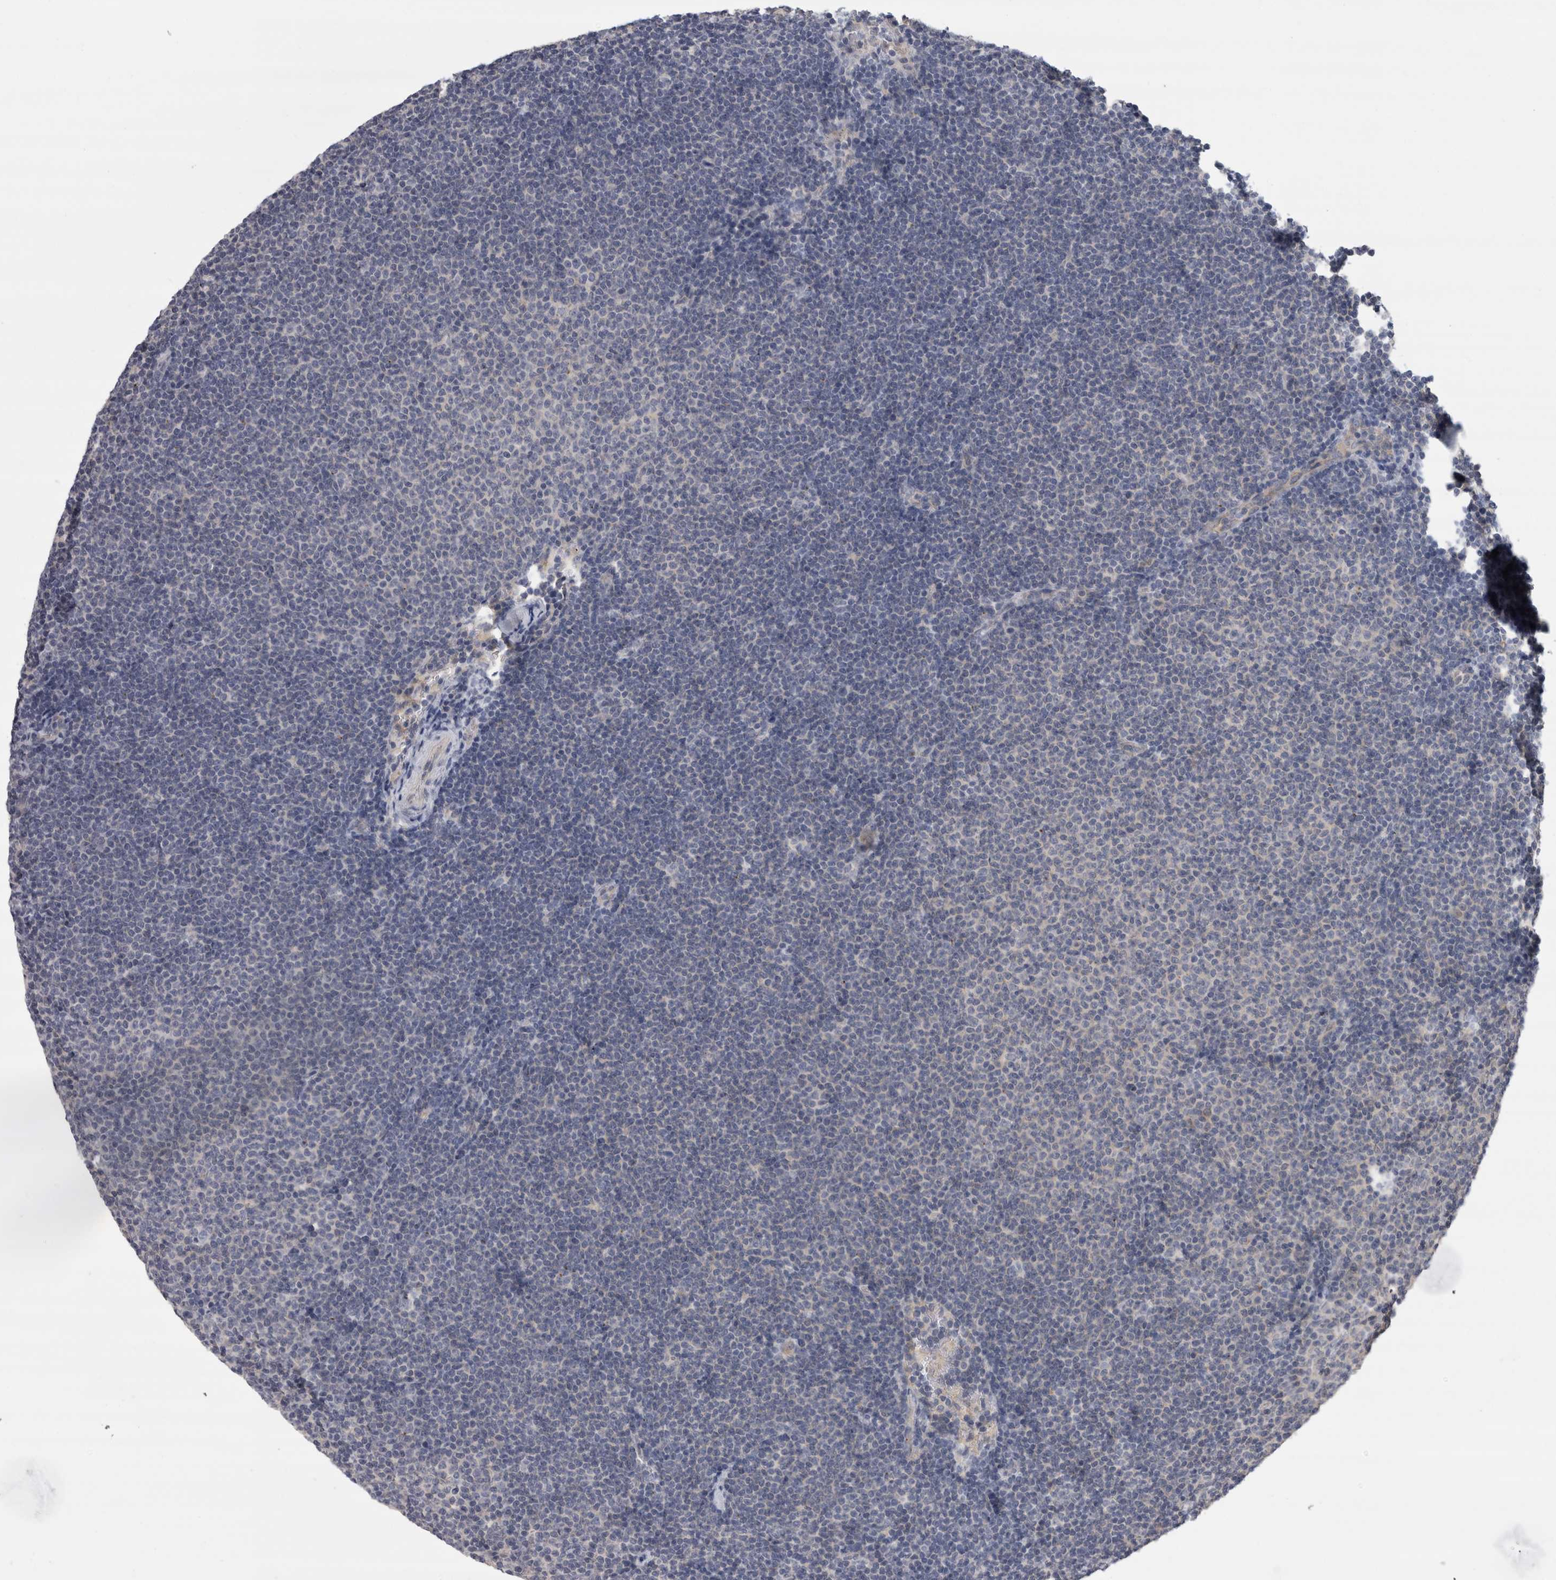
{"staining": {"intensity": "negative", "quantity": "none", "location": "none"}, "tissue": "lymphoma", "cell_type": "Tumor cells", "image_type": "cancer", "snomed": [{"axis": "morphology", "description": "Malignant lymphoma, non-Hodgkin's type, Low grade"}, {"axis": "topography", "description": "Lymph node"}], "caption": "Immunohistochemical staining of human malignant lymphoma, non-Hodgkin's type (low-grade) exhibits no significant positivity in tumor cells. (Stains: DAB (3,3'-diaminobenzidine) immunohistochemistry (IHC) with hematoxylin counter stain, Microscopy: brightfield microscopy at high magnification).", "gene": "LYZL6", "patient": {"sex": "female", "age": 53}}